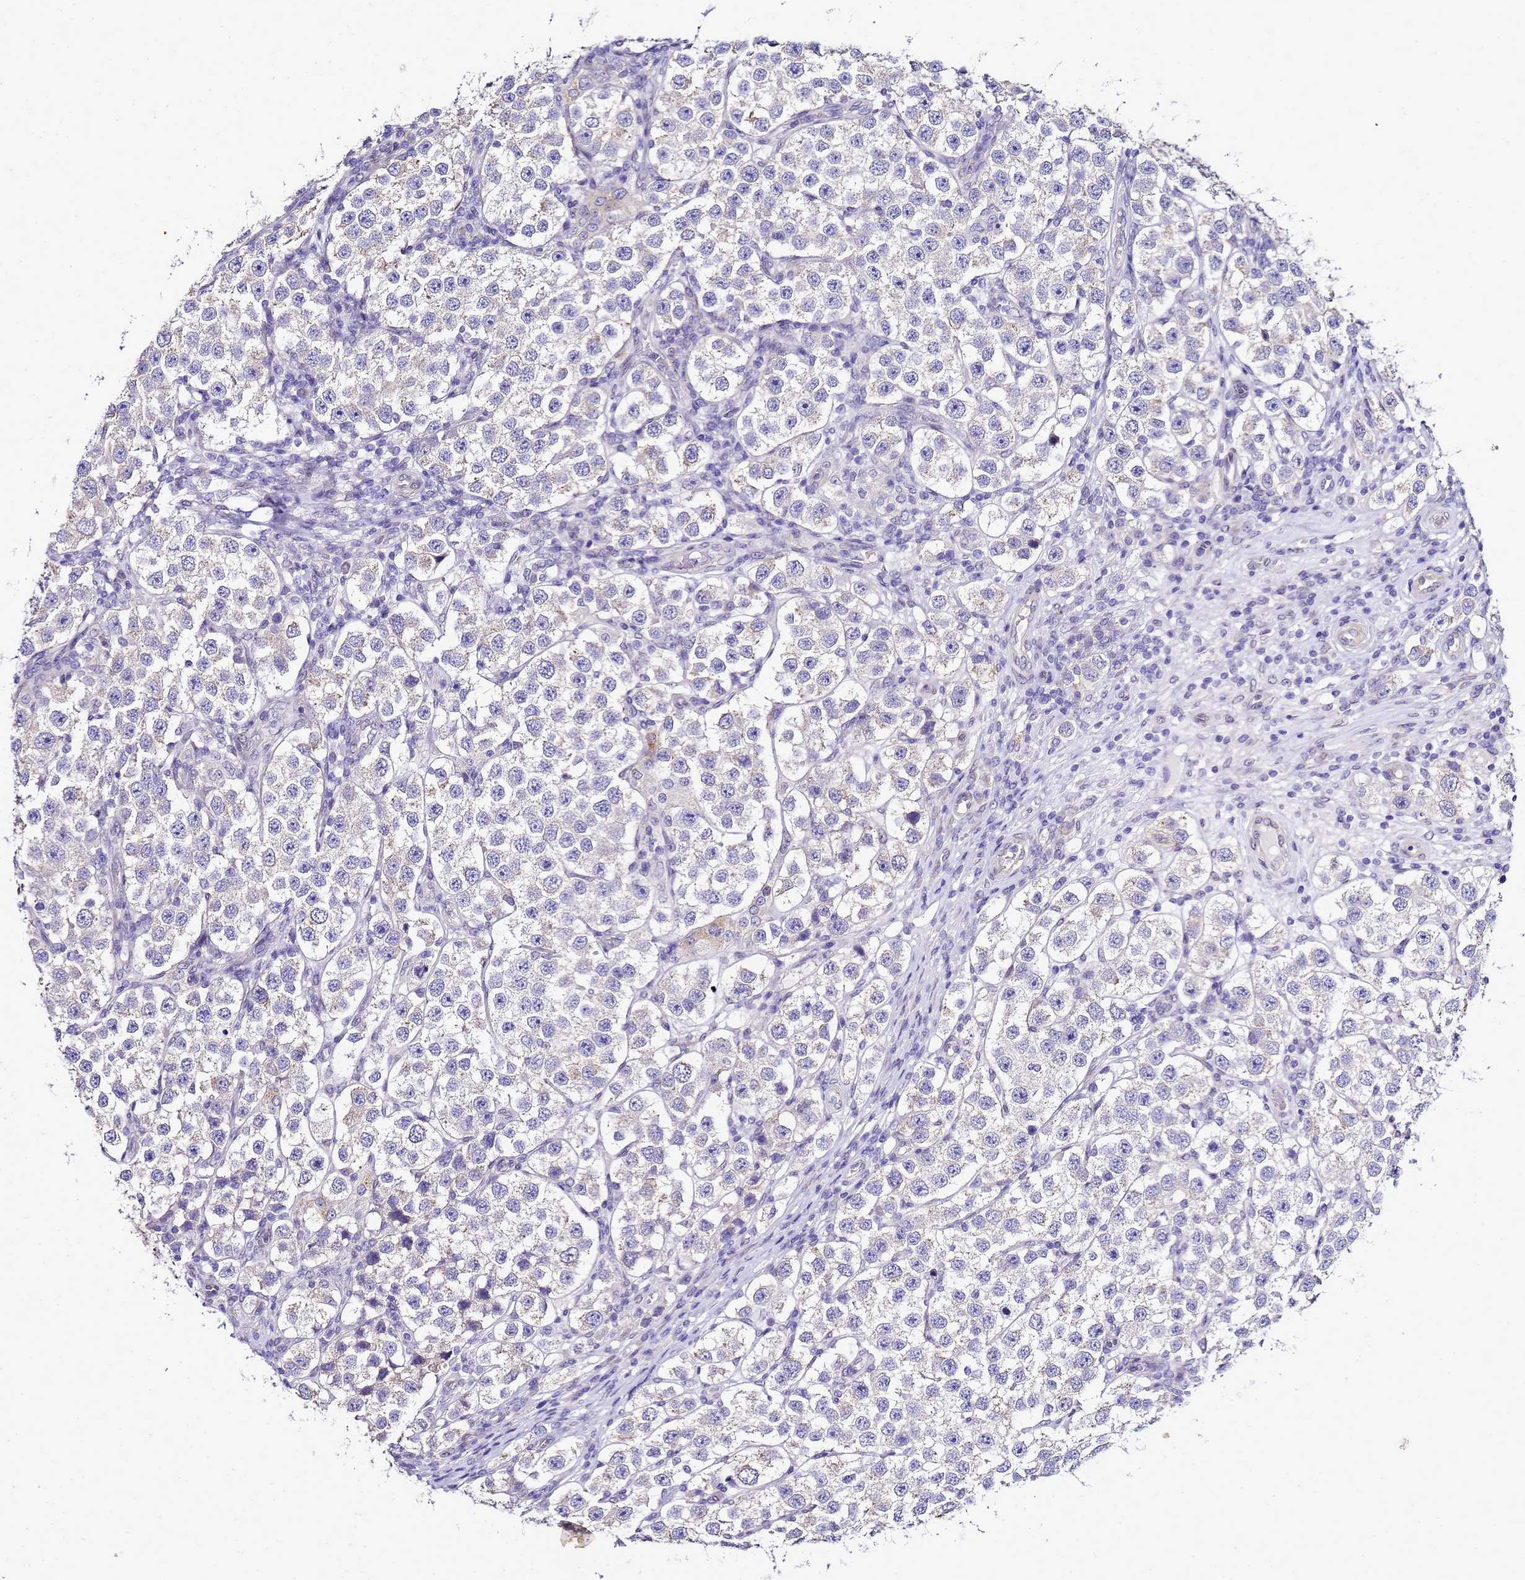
{"staining": {"intensity": "negative", "quantity": "none", "location": "none"}, "tissue": "testis cancer", "cell_type": "Tumor cells", "image_type": "cancer", "snomed": [{"axis": "morphology", "description": "Seminoma, NOS"}, {"axis": "topography", "description": "Testis"}], "caption": "Immunohistochemical staining of human testis cancer (seminoma) shows no significant staining in tumor cells.", "gene": "FAM166B", "patient": {"sex": "male", "age": 37}}